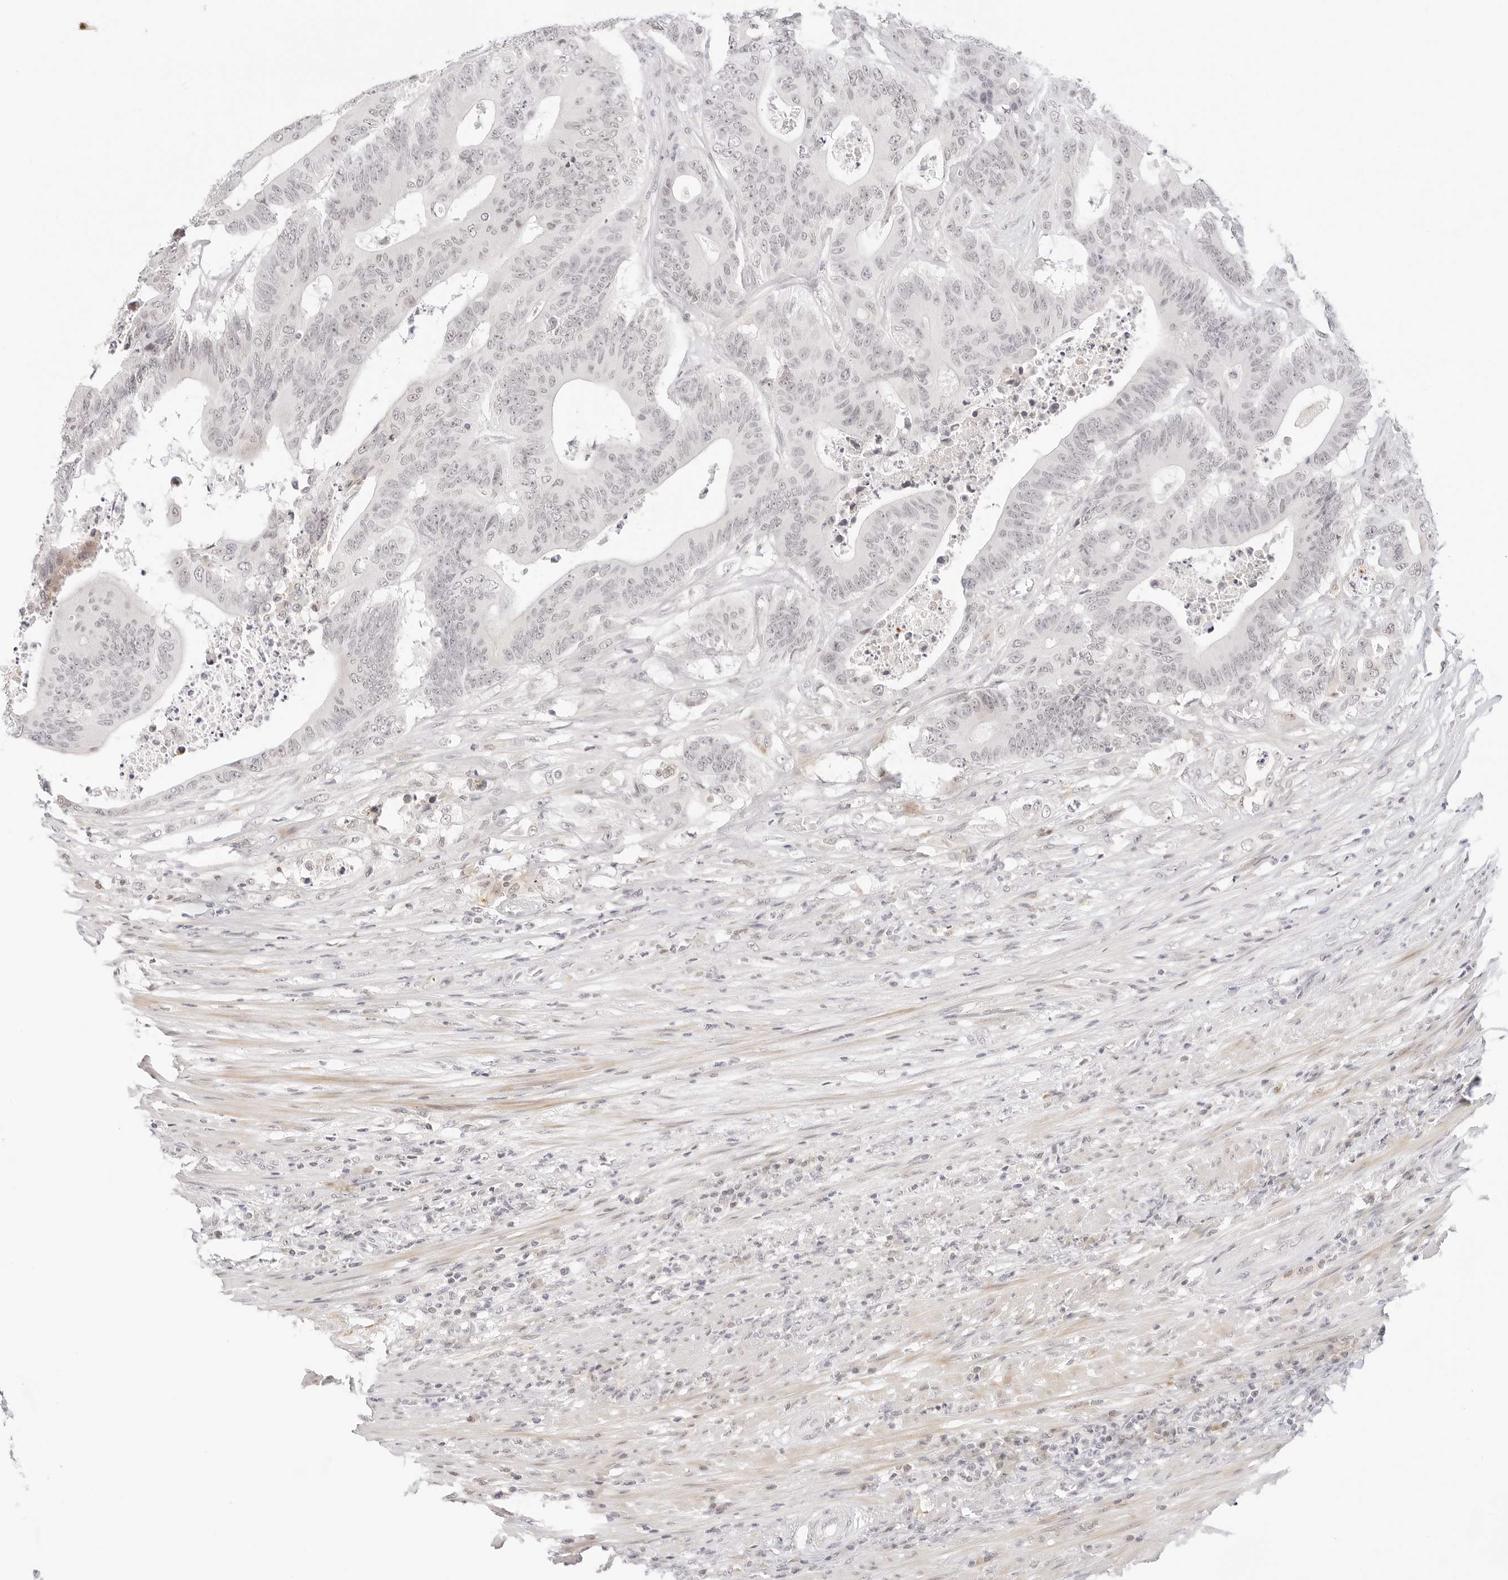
{"staining": {"intensity": "negative", "quantity": "none", "location": "none"}, "tissue": "colorectal cancer", "cell_type": "Tumor cells", "image_type": "cancer", "snomed": [{"axis": "morphology", "description": "Adenocarcinoma, NOS"}, {"axis": "topography", "description": "Colon"}], "caption": "IHC image of neoplastic tissue: human colorectal cancer stained with DAB (3,3'-diaminobenzidine) reveals no significant protein expression in tumor cells.", "gene": "XKR4", "patient": {"sex": "male", "age": 83}}